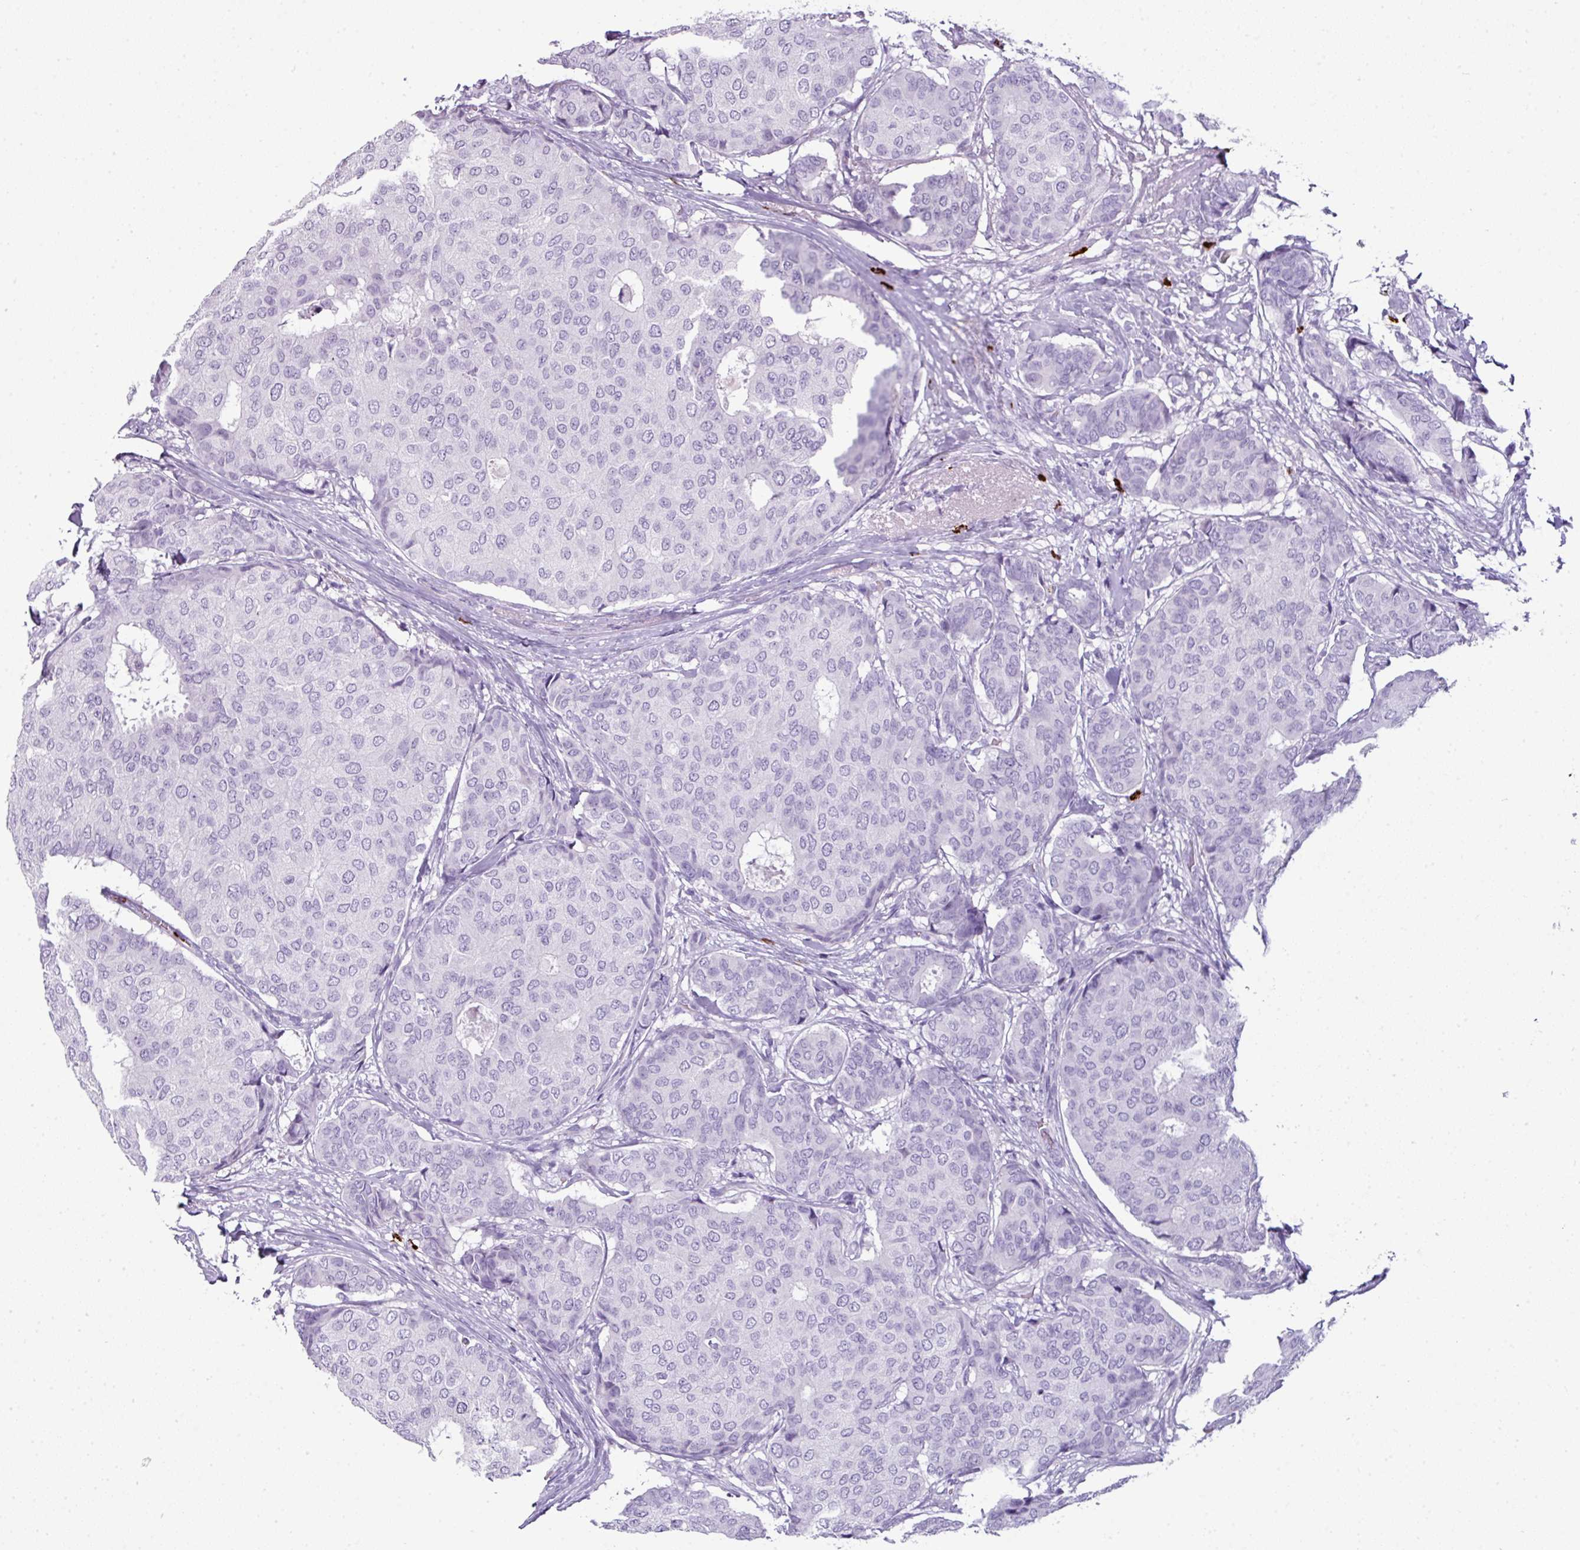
{"staining": {"intensity": "negative", "quantity": "none", "location": "none"}, "tissue": "breast cancer", "cell_type": "Tumor cells", "image_type": "cancer", "snomed": [{"axis": "morphology", "description": "Duct carcinoma"}, {"axis": "topography", "description": "Breast"}], "caption": "IHC image of neoplastic tissue: human infiltrating ductal carcinoma (breast) stained with DAB shows no significant protein positivity in tumor cells. (DAB (3,3'-diaminobenzidine) immunohistochemistry with hematoxylin counter stain).", "gene": "CTSG", "patient": {"sex": "female", "age": 75}}